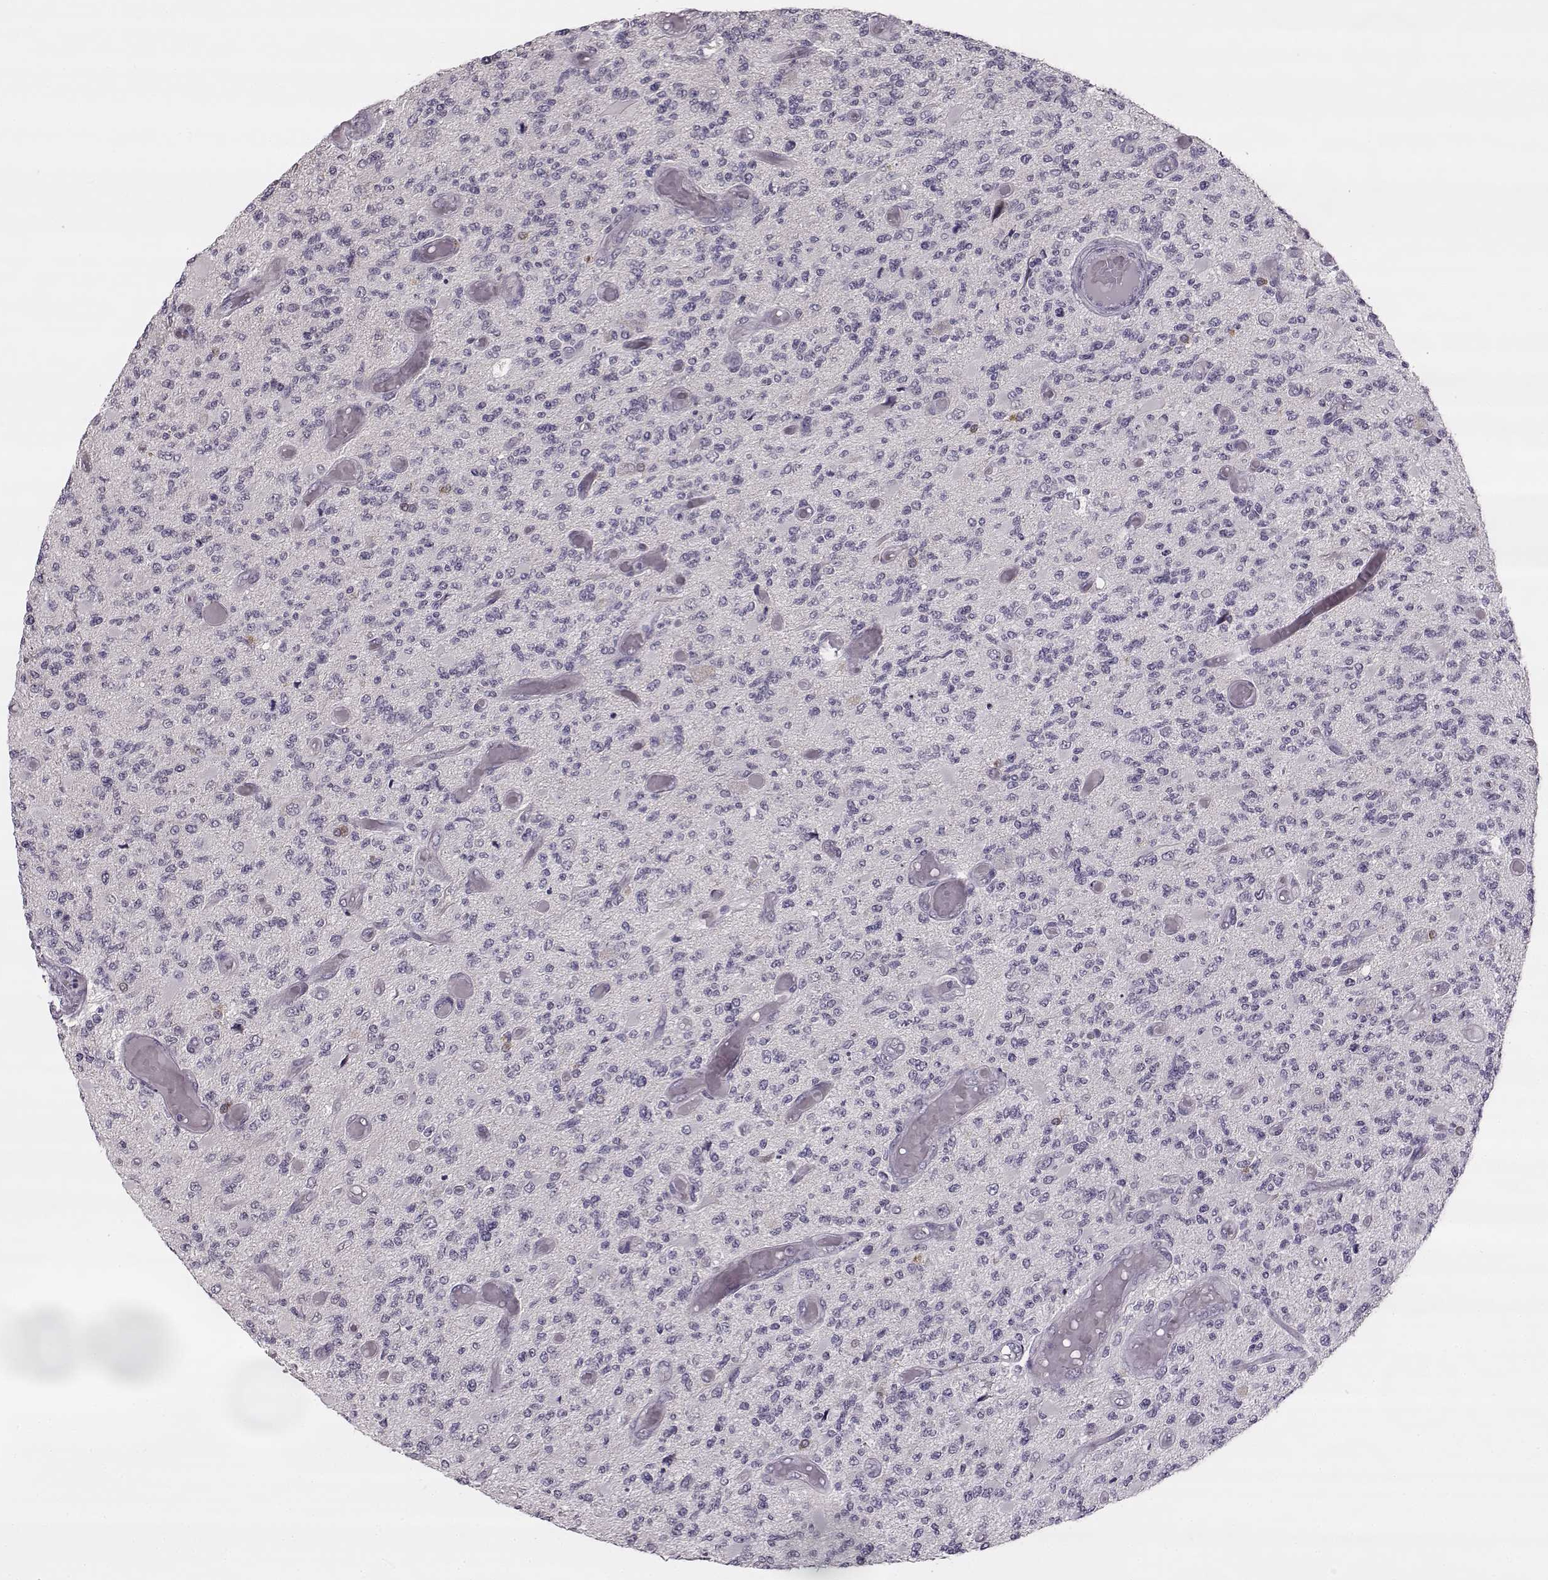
{"staining": {"intensity": "negative", "quantity": "none", "location": "none"}, "tissue": "glioma", "cell_type": "Tumor cells", "image_type": "cancer", "snomed": [{"axis": "morphology", "description": "Glioma, malignant, High grade"}, {"axis": "topography", "description": "Brain"}], "caption": "A photomicrograph of human glioma is negative for staining in tumor cells.", "gene": "MAP6D1", "patient": {"sex": "female", "age": 63}}